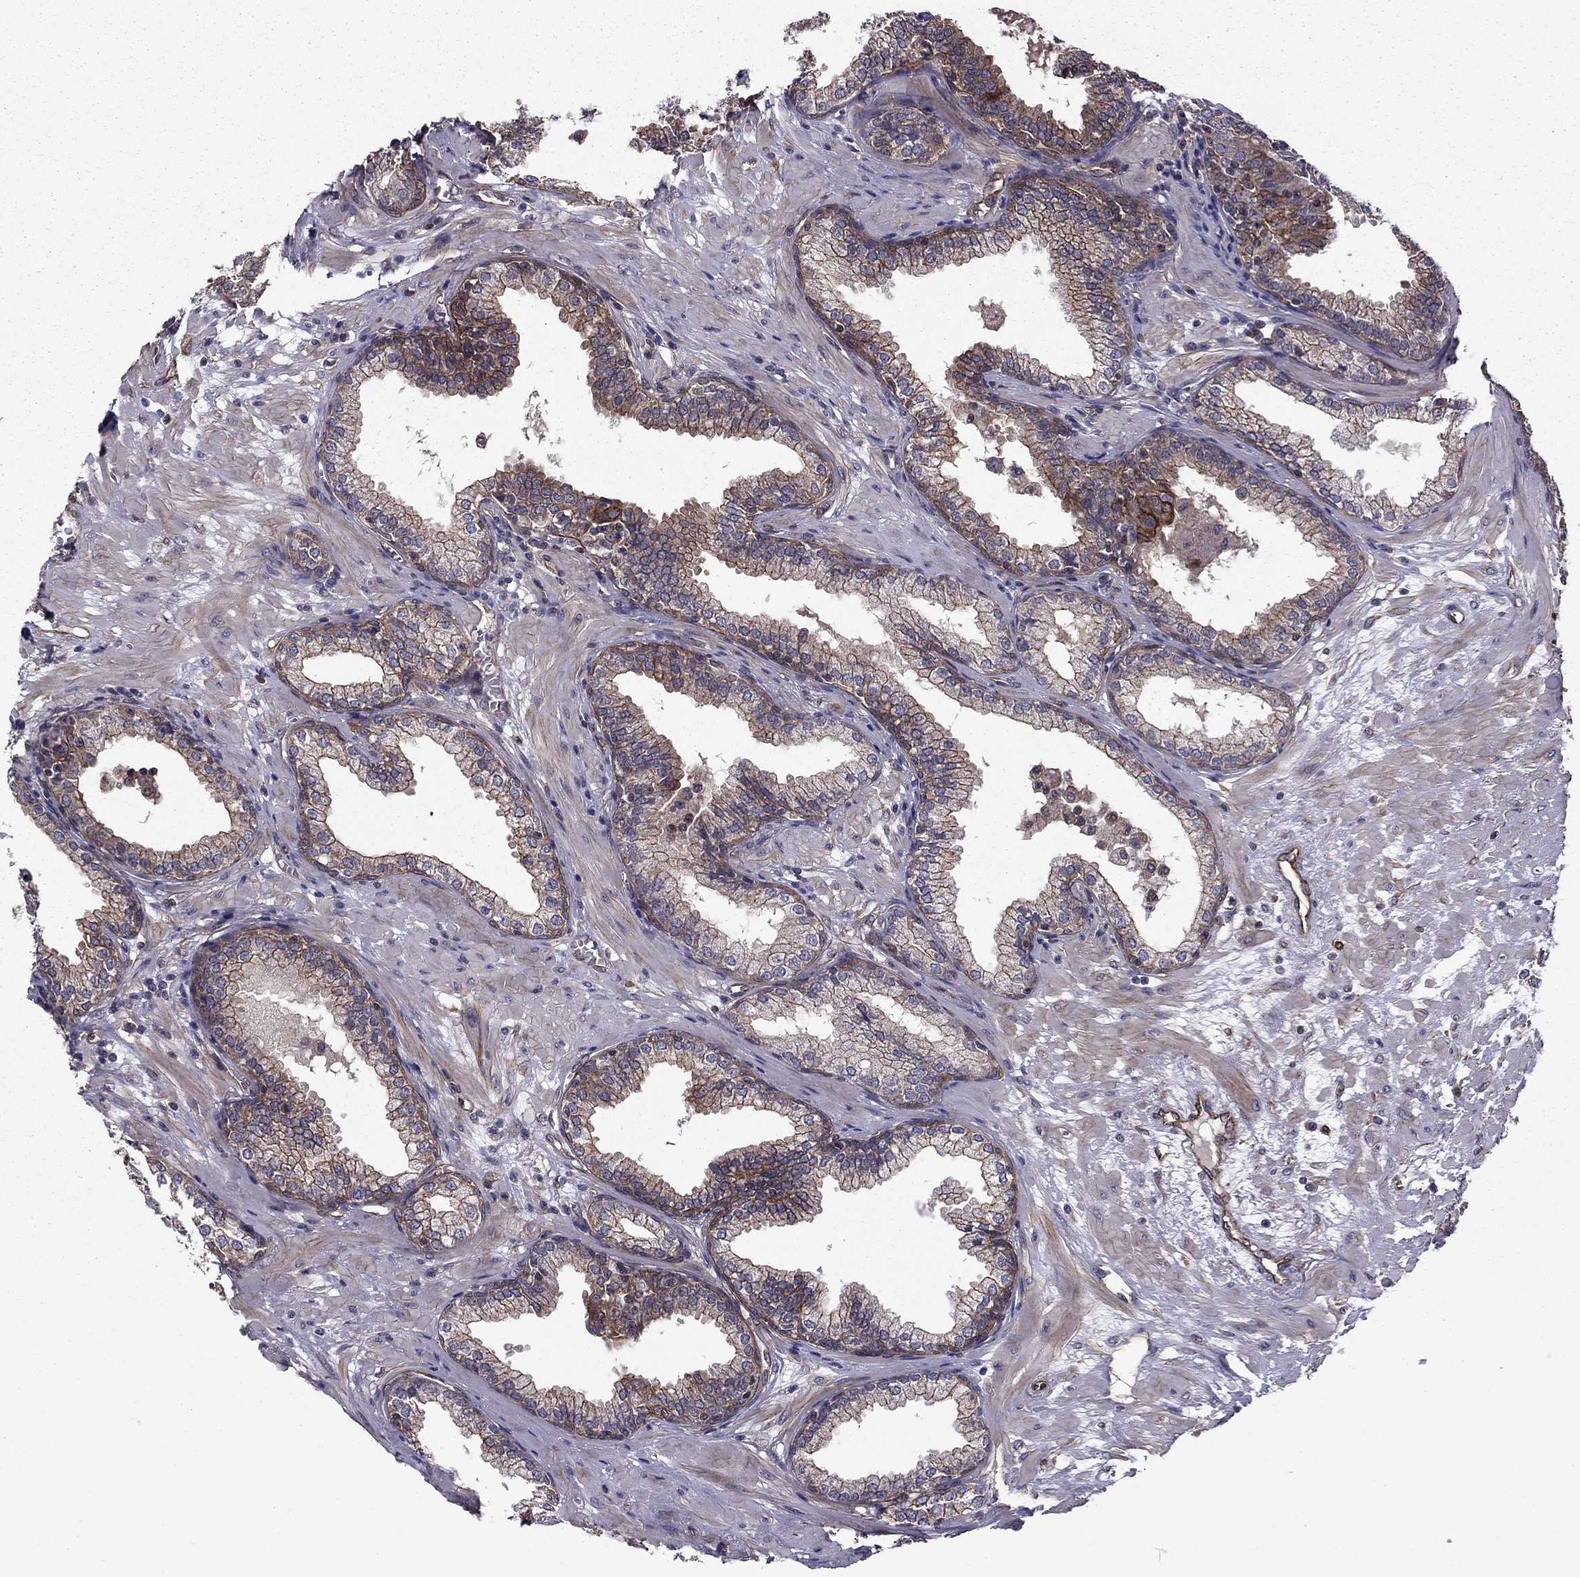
{"staining": {"intensity": "strong", "quantity": "<25%", "location": "cytoplasmic/membranous"}, "tissue": "prostate", "cell_type": "Glandular cells", "image_type": "normal", "snomed": [{"axis": "morphology", "description": "Normal tissue, NOS"}, {"axis": "topography", "description": "Prostate"}], "caption": "IHC micrograph of normal prostate: human prostate stained using IHC shows medium levels of strong protein expression localized specifically in the cytoplasmic/membranous of glandular cells, appearing as a cytoplasmic/membranous brown color.", "gene": "SHMT1", "patient": {"sex": "male", "age": 64}}